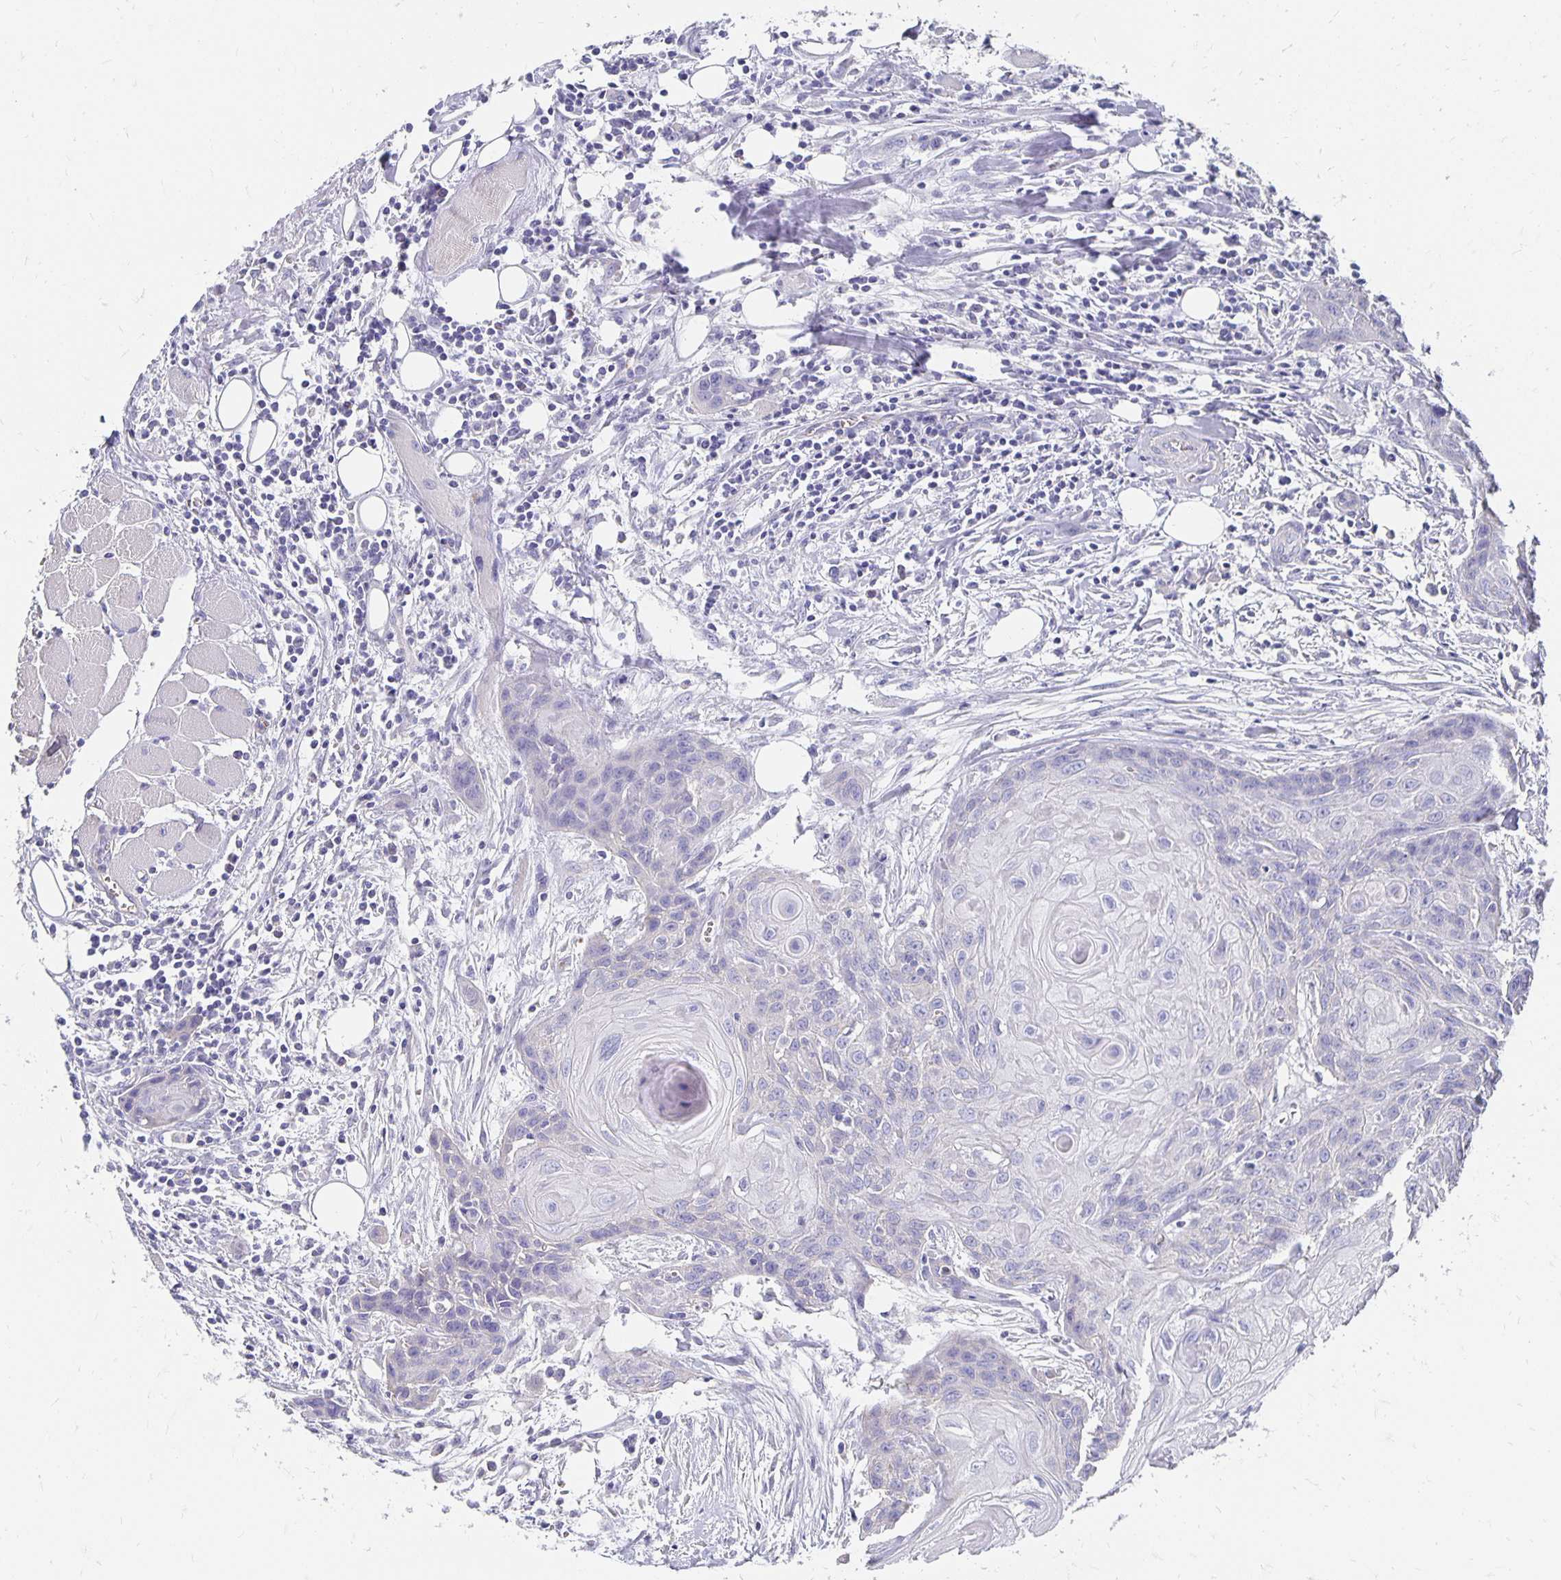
{"staining": {"intensity": "negative", "quantity": "none", "location": "none"}, "tissue": "head and neck cancer", "cell_type": "Tumor cells", "image_type": "cancer", "snomed": [{"axis": "morphology", "description": "Squamous cell carcinoma, NOS"}, {"axis": "topography", "description": "Oral tissue"}, {"axis": "topography", "description": "Head-Neck"}], "caption": "Tumor cells are negative for protein expression in human head and neck cancer. (Immunohistochemistry (ihc), brightfield microscopy, high magnification).", "gene": "APOB", "patient": {"sex": "male", "age": 58}}